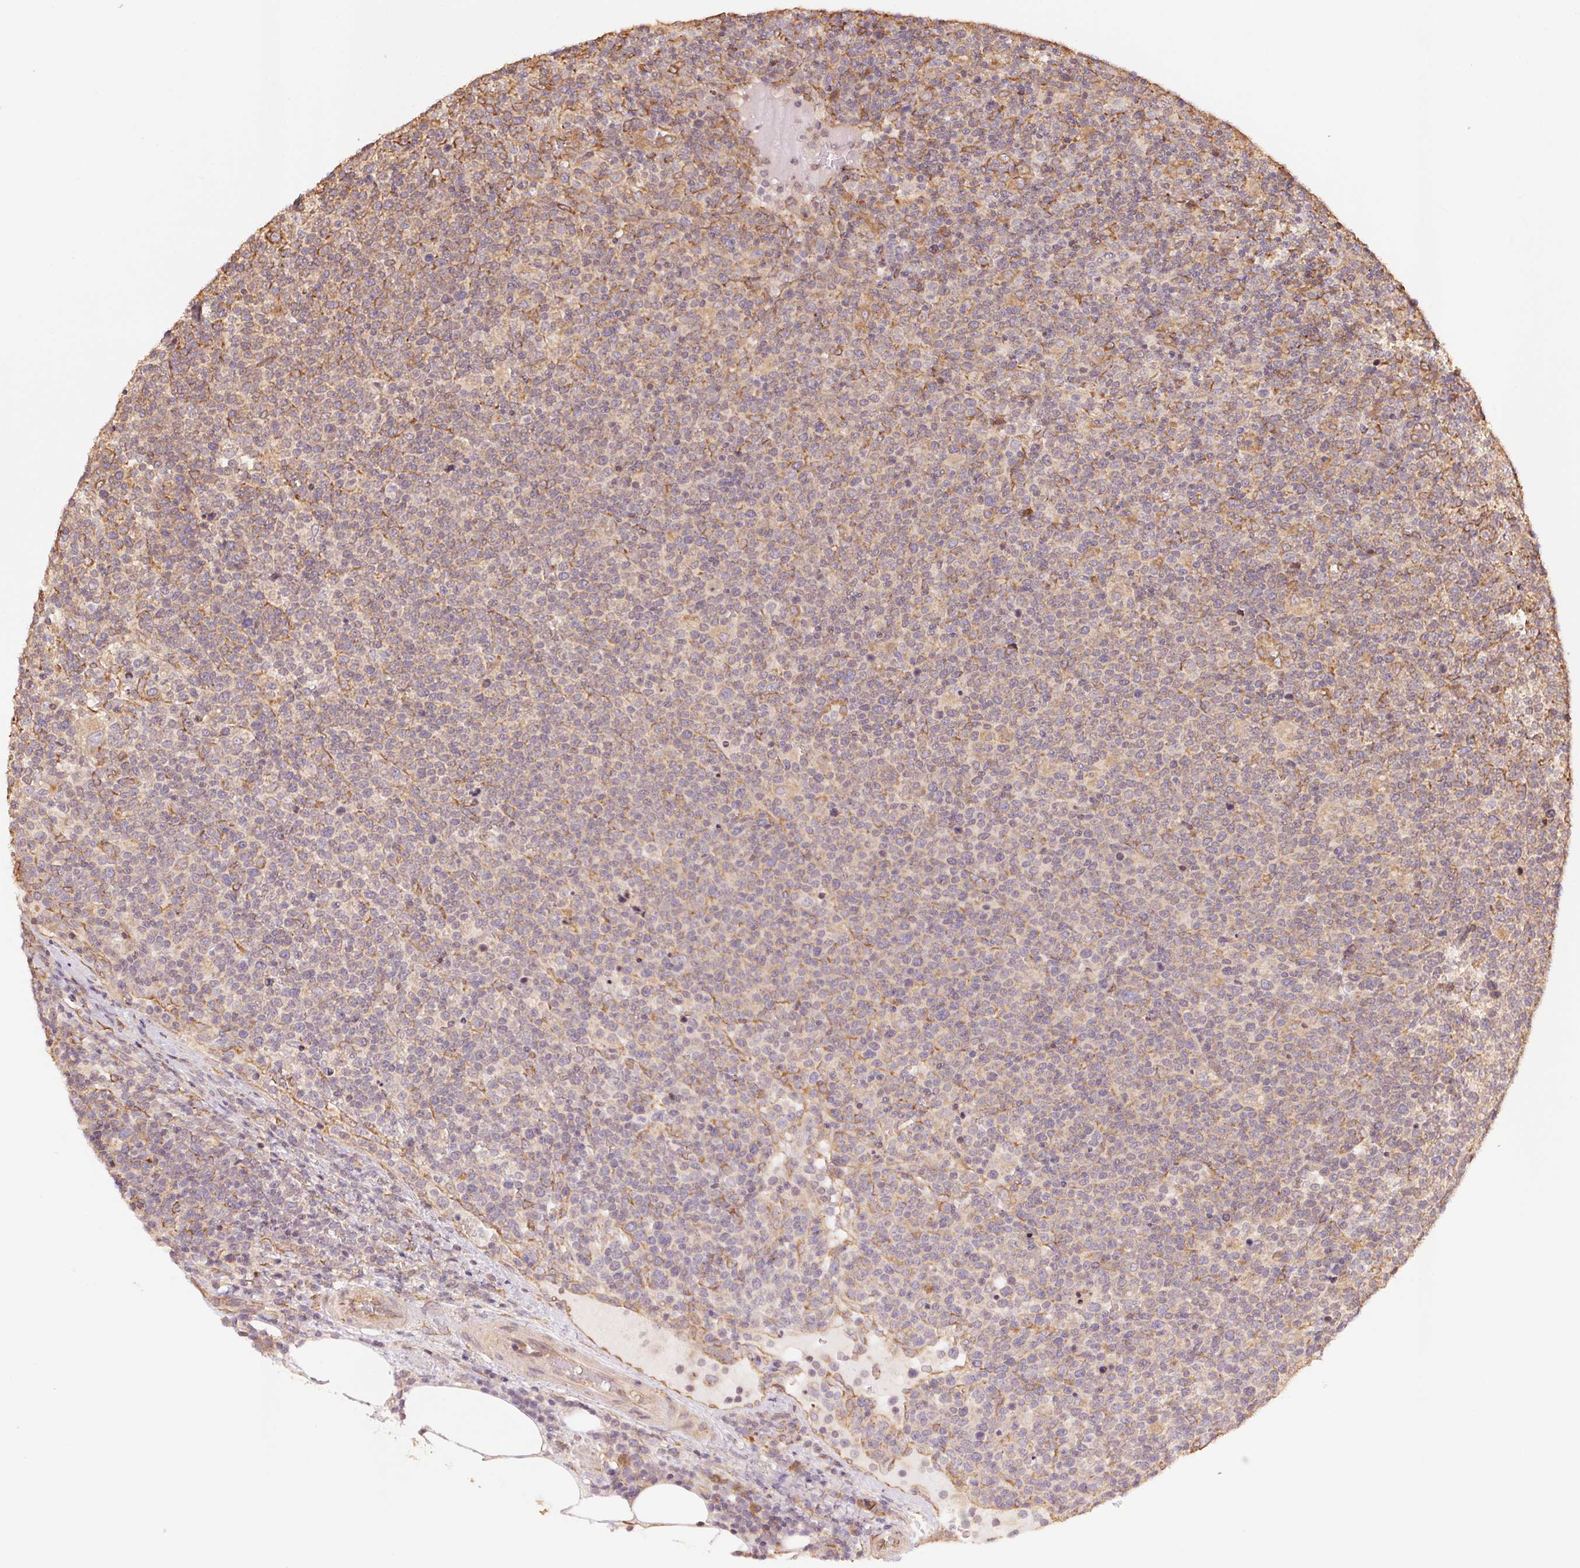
{"staining": {"intensity": "negative", "quantity": "none", "location": "none"}, "tissue": "lymphoma", "cell_type": "Tumor cells", "image_type": "cancer", "snomed": [{"axis": "morphology", "description": "Malignant lymphoma, non-Hodgkin's type, High grade"}, {"axis": "topography", "description": "Lymph node"}], "caption": "Immunohistochemistry photomicrograph of lymphoma stained for a protein (brown), which demonstrates no expression in tumor cells.", "gene": "C6orf163", "patient": {"sex": "male", "age": 61}}